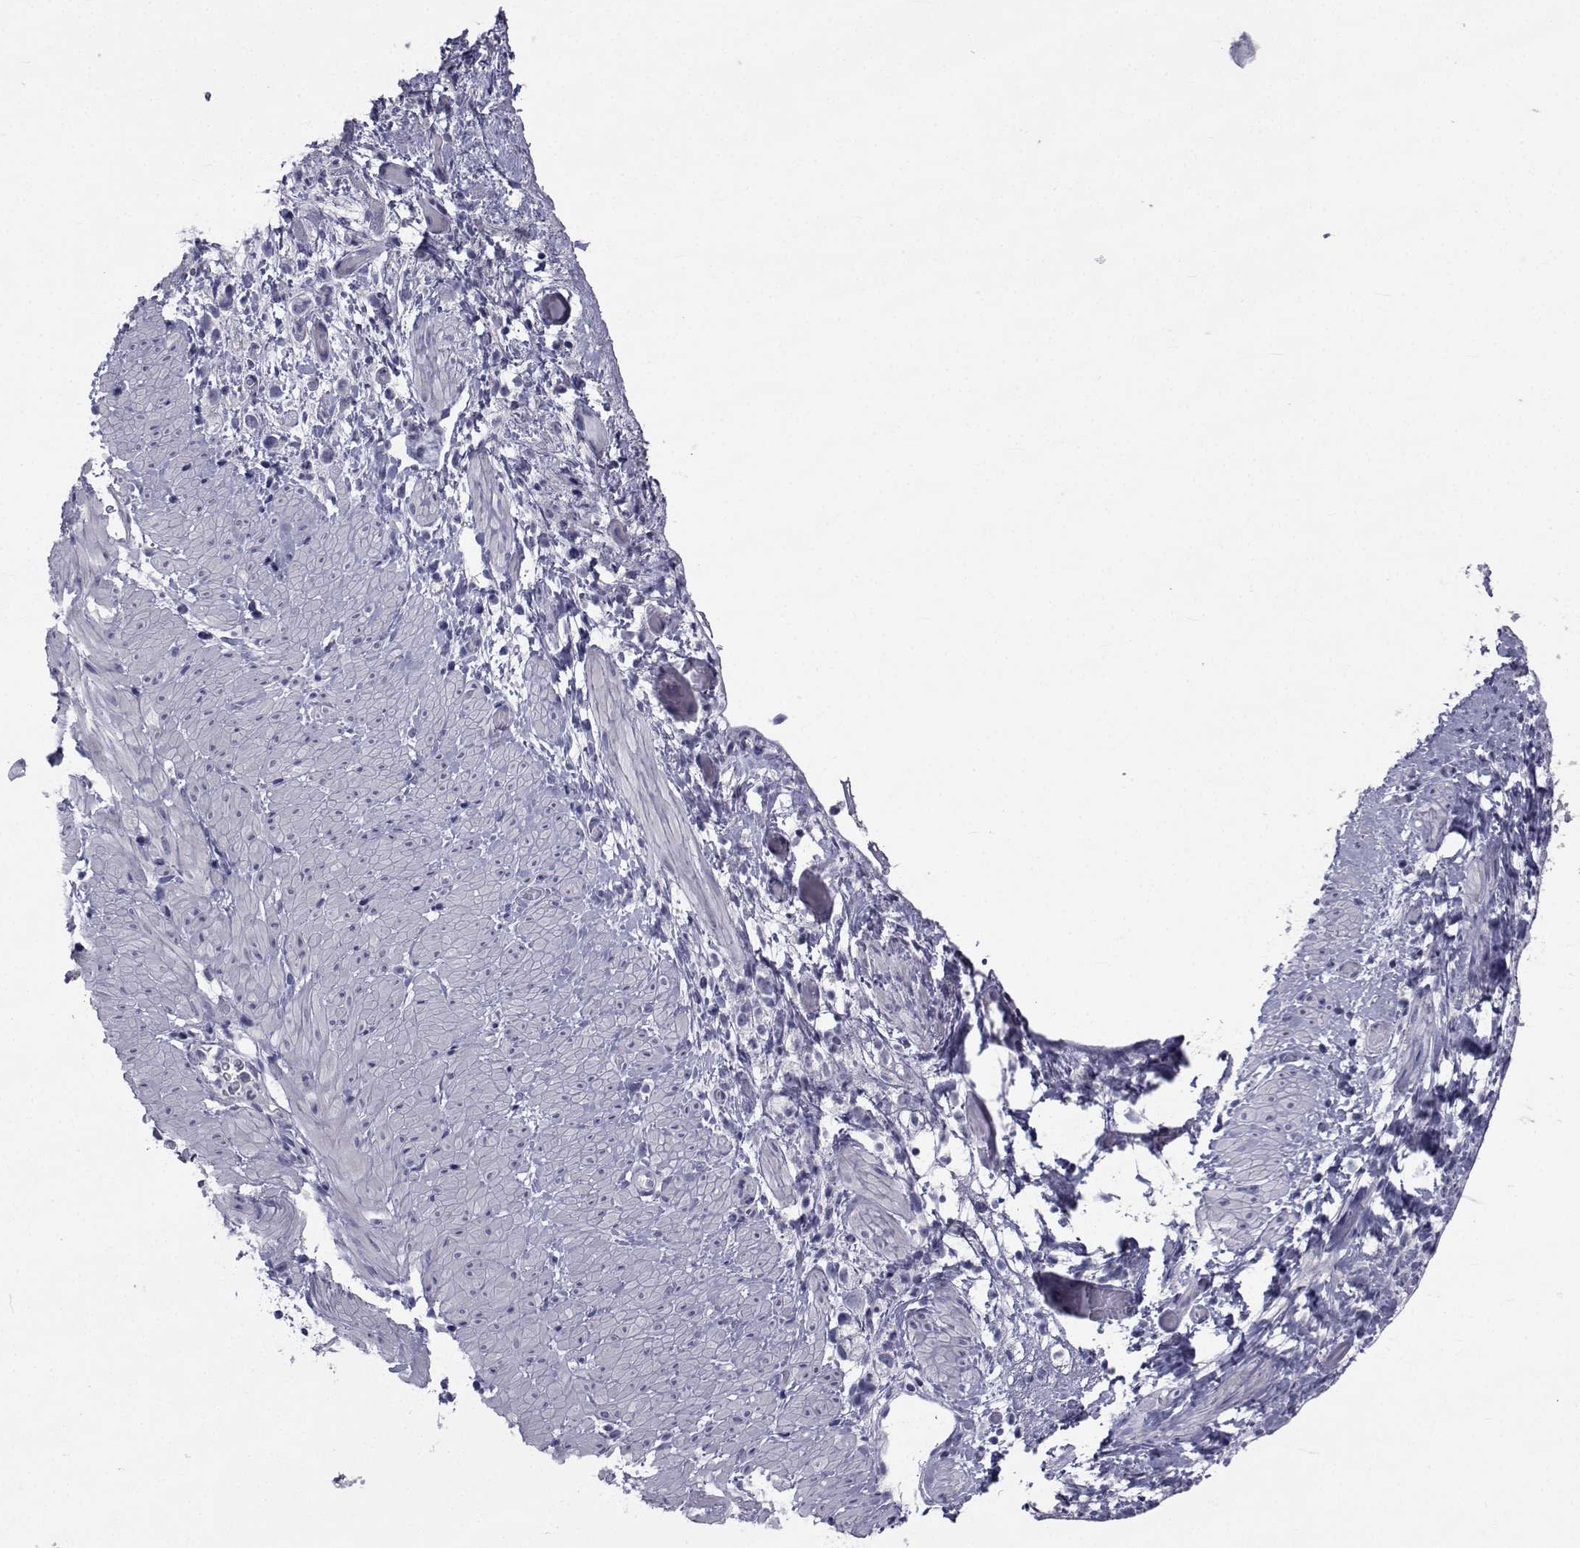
{"staining": {"intensity": "negative", "quantity": "none", "location": "none"}, "tissue": "stomach cancer", "cell_type": "Tumor cells", "image_type": "cancer", "snomed": [{"axis": "morphology", "description": "Adenocarcinoma, NOS"}, {"axis": "topography", "description": "Stomach"}], "caption": "High power microscopy image of an immunohistochemistry micrograph of adenocarcinoma (stomach), revealing no significant positivity in tumor cells. The staining is performed using DAB brown chromogen with nuclei counter-stained in using hematoxylin.", "gene": "CHRNA1", "patient": {"sex": "female", "age": 59}}